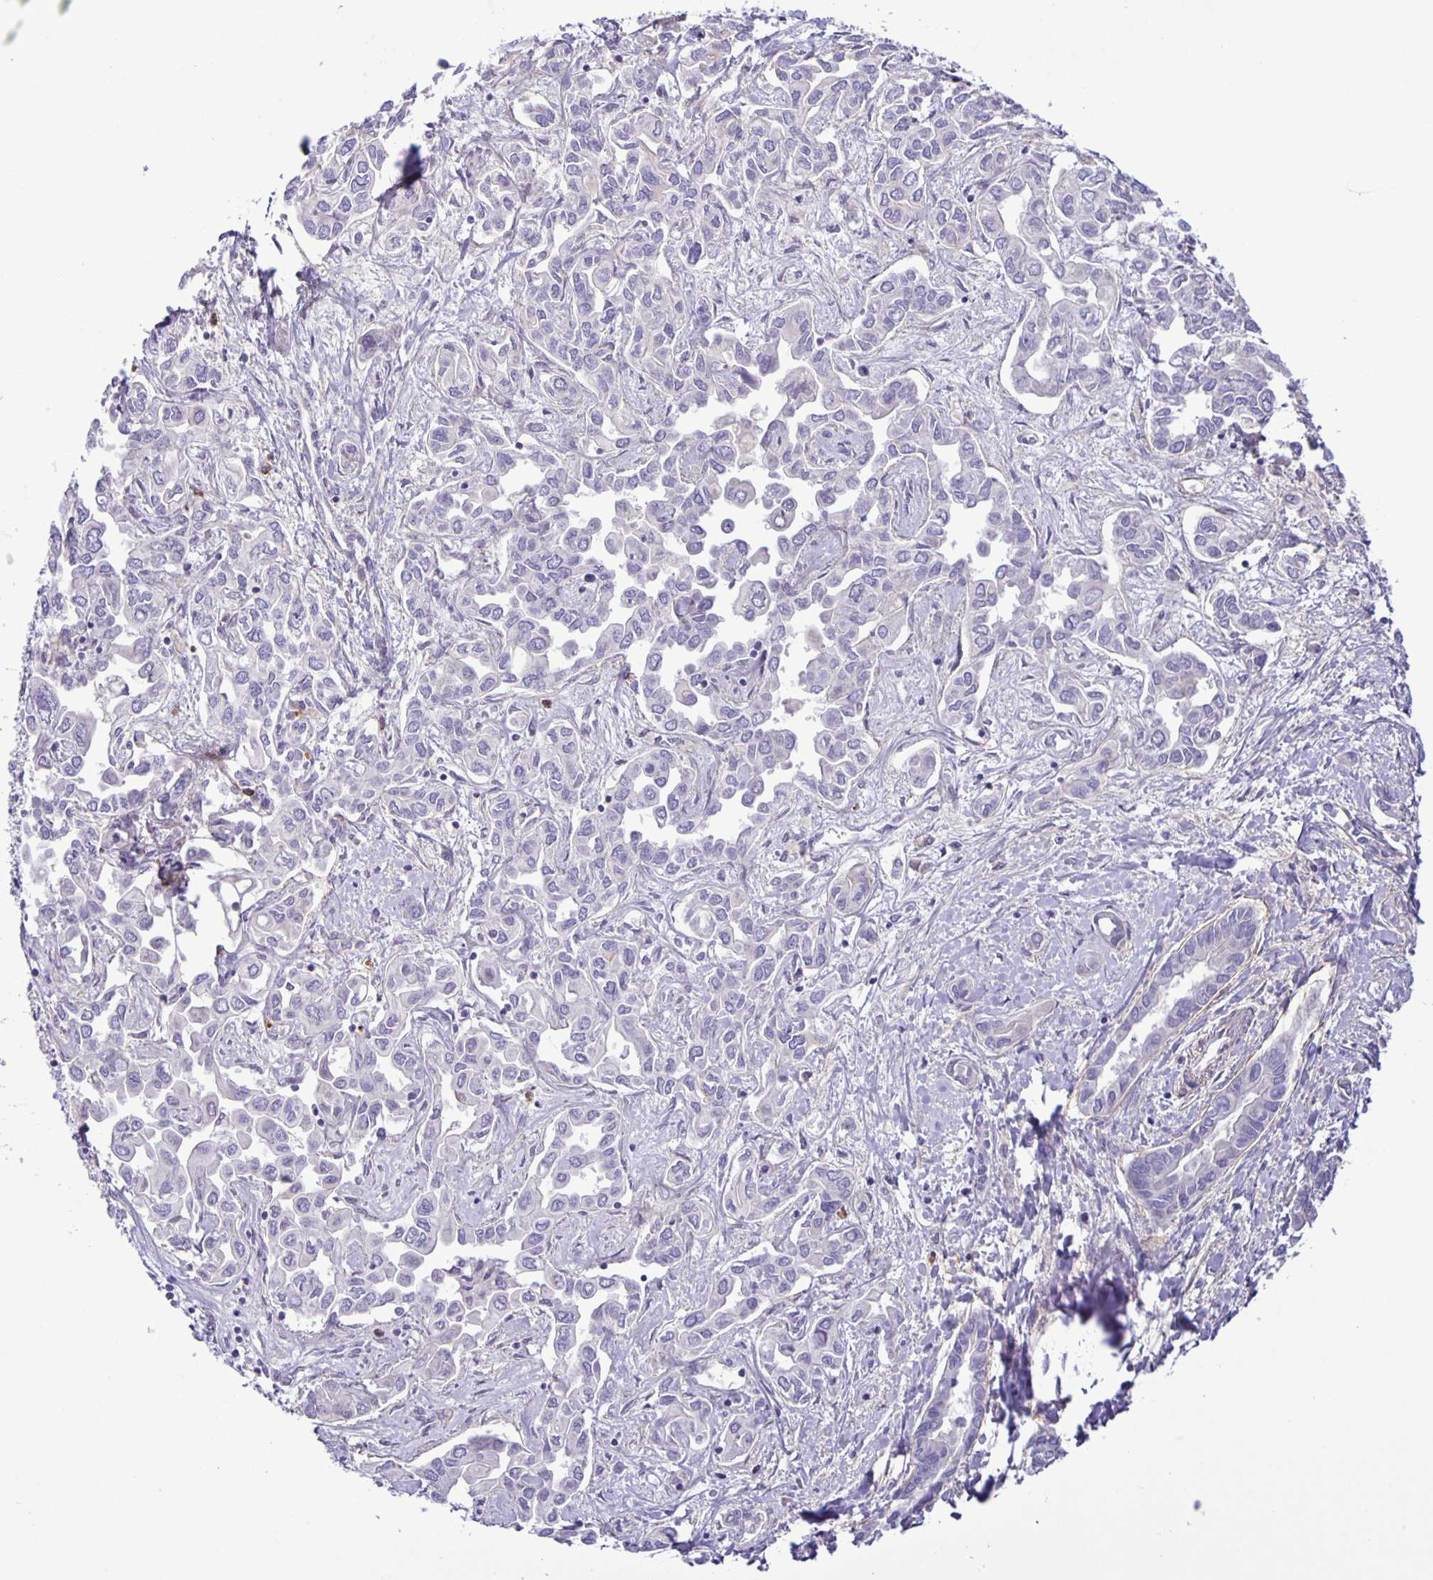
{"staining": {"intensity": "negative", "quantity": "none", "location": "none"}, "tissue": "liver cancer", "cell_type": "Tumor cells", "image_type": "cancer", "snomed": [{"axis": "morphology", "description": "Cholangiocarcinoma"}, {"axis": "topography", "description": "Liver"}], "caption": "Cholangiocarcinoma (liver) was stained to show a protein in brown. There is no significant expression in tumor cells. (IHC, brightfield microscopy, high magnification).", "gene": "ADCK1", "patient": {"sex": "female", "age": 64}}